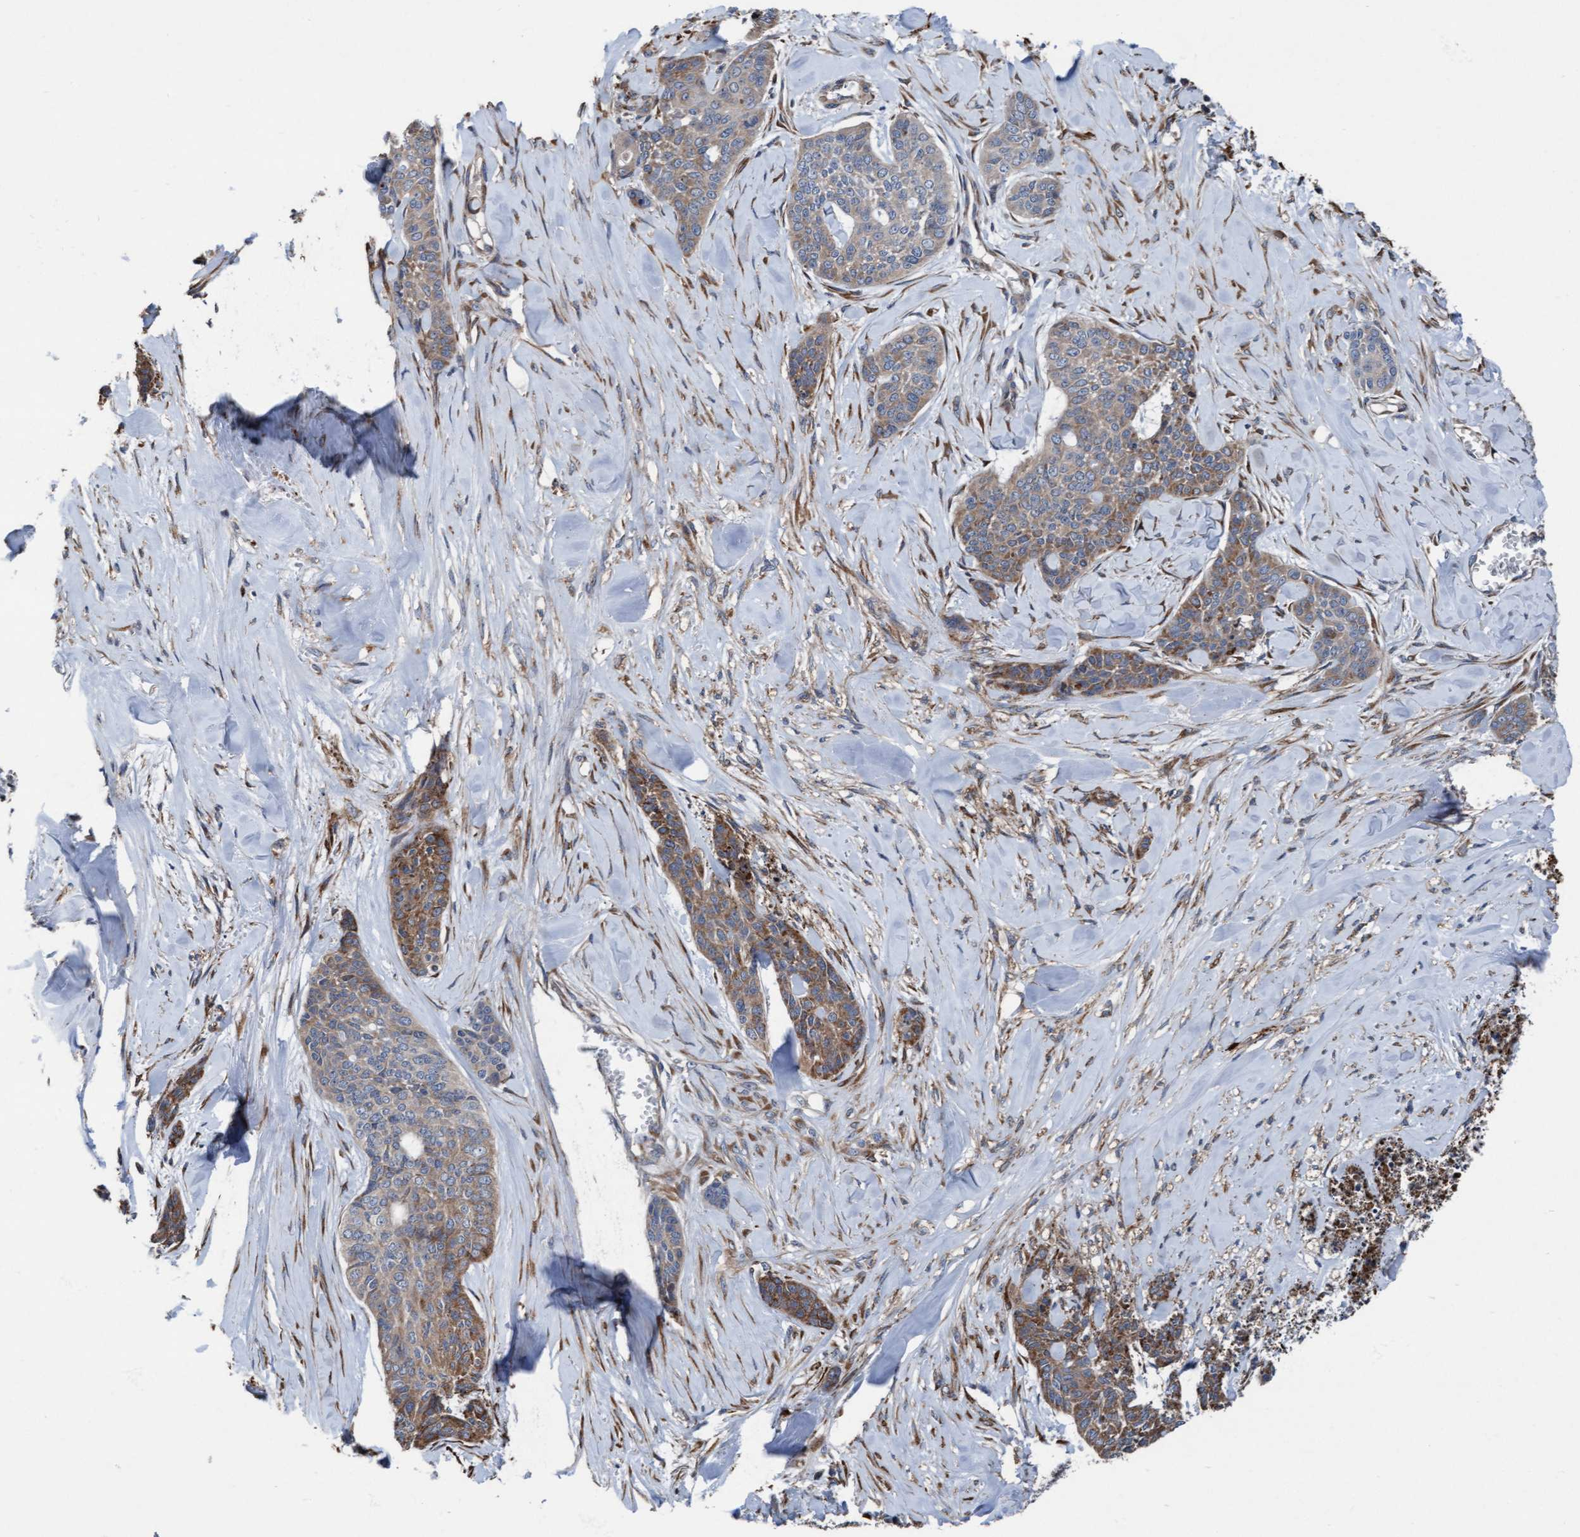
{"staining": {"intensity": "weak", "quantity": ">75%", "location": "cytoplasmic/membranous"}, "tissue": "skin cancer", "cell_type": "Tumor cells", "image_type": "cancer", "snomed": [{"axis": "morphology", "description": "Basal cell carcinoma"}, {"axis": "topography", "description": "Skin"}], "caption": "Human skin basal cell carcinoma stained for a protein (brown) exhibits weak cytoplasmic/membranous positive expression in about >75% of tumor cells.", "gene": "KLHL26", "patient": {"sex": "female", "age": 64}}